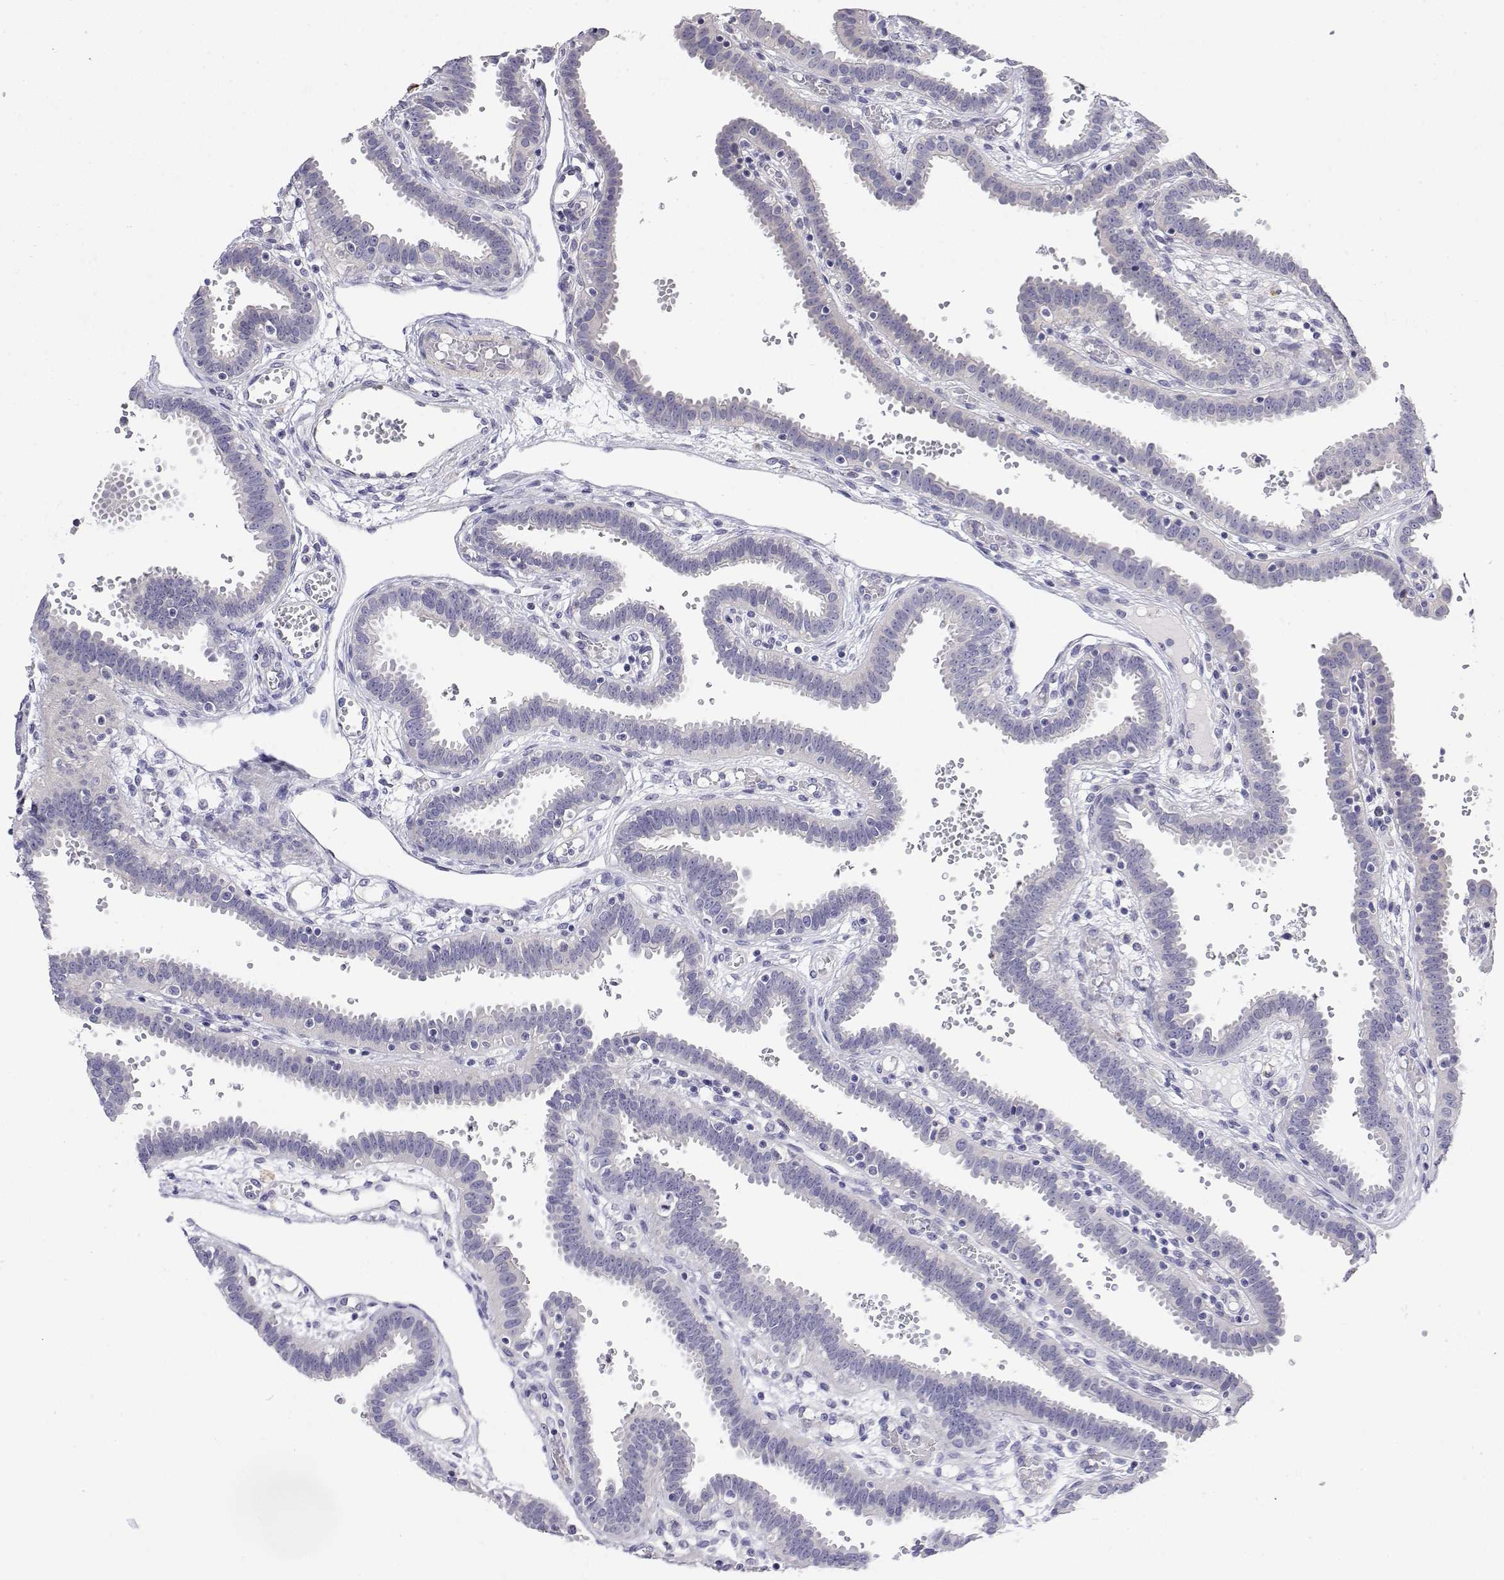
{"staining": {"intensity": "negative", "quantity": "none", "location": "none"}, "tissue": "fallopian tube", "cell_type": "Glandular cells", "image_type": "normal", "snomed": [{"axis": "morphology", "description": "Normal tissue, NOS"}, {"axis": "topography", "description": "Fallopian tube"}], "caption": "A histopathology image of human fallopian tube is negative for staining in glandular cells. (Stains: DAB (3,3'-diaminobenzidine) immunohistochemistry with hematoxylin counter stain, Microscopy: brightfield microscopy at high magnification).", "gene": "LY6D", "patient": {"sex": "female", "age": 37}}